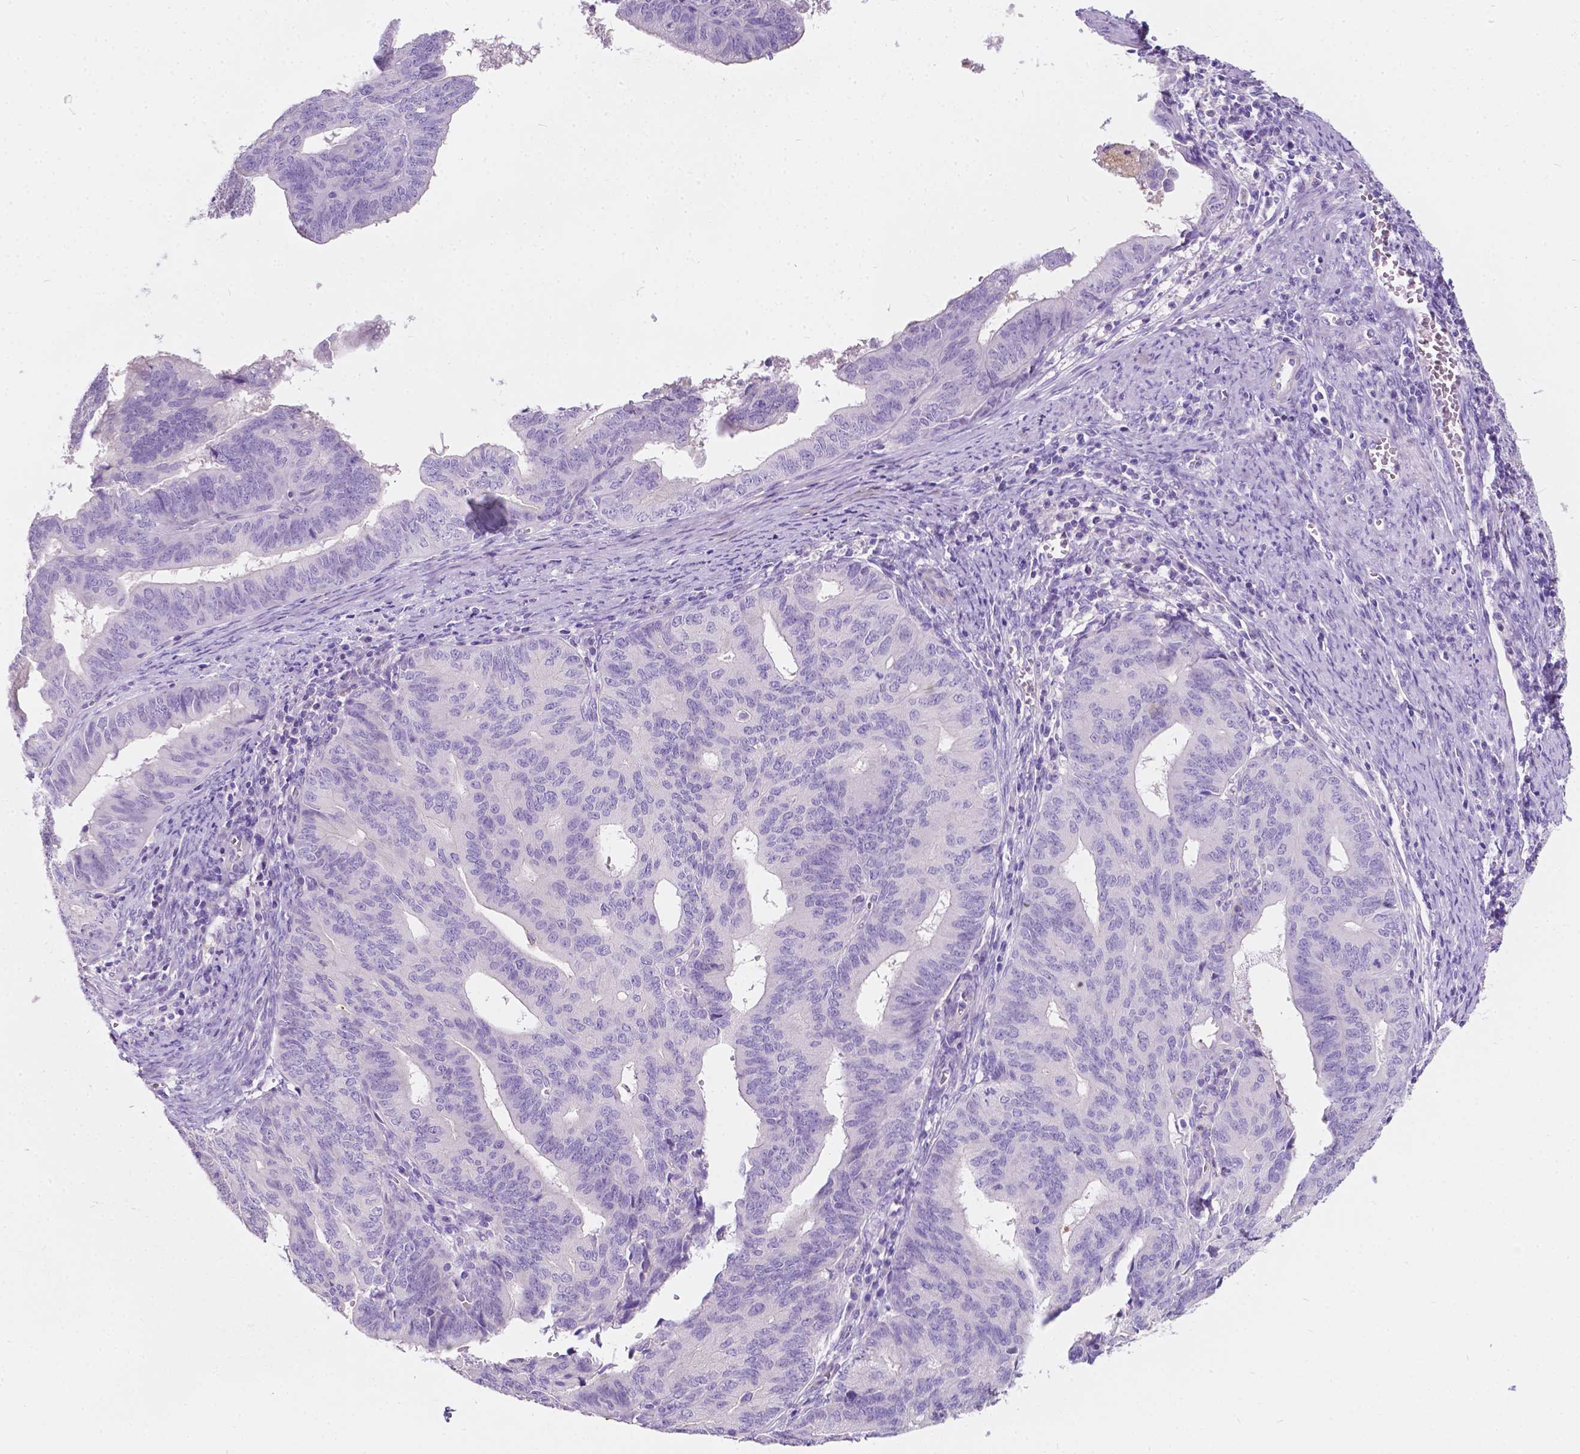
{"staining": {"intensity": "negative", "quantity": "none", "location": "none"}, "tissue": "endometrial cancer", "cell_type": "Tumor cells", "image_type": "cancer", "snomed": [{"axis": "morphology", "description": "Adenocarcinoma, NOS"}, {"axis": "topography", "description": "Endometrium"}], "caption": "An image of human endometrial adenocarcinoma is negative for staining in tumor cells. Brightfield microscopy of IHC stained with DAB (3,3'-diaminobenzidine) (brown) and hematoxylin (blue), captured at high magnification.", "gene": "GNAO1", "patient": {"sex": "female", "age": 65}}